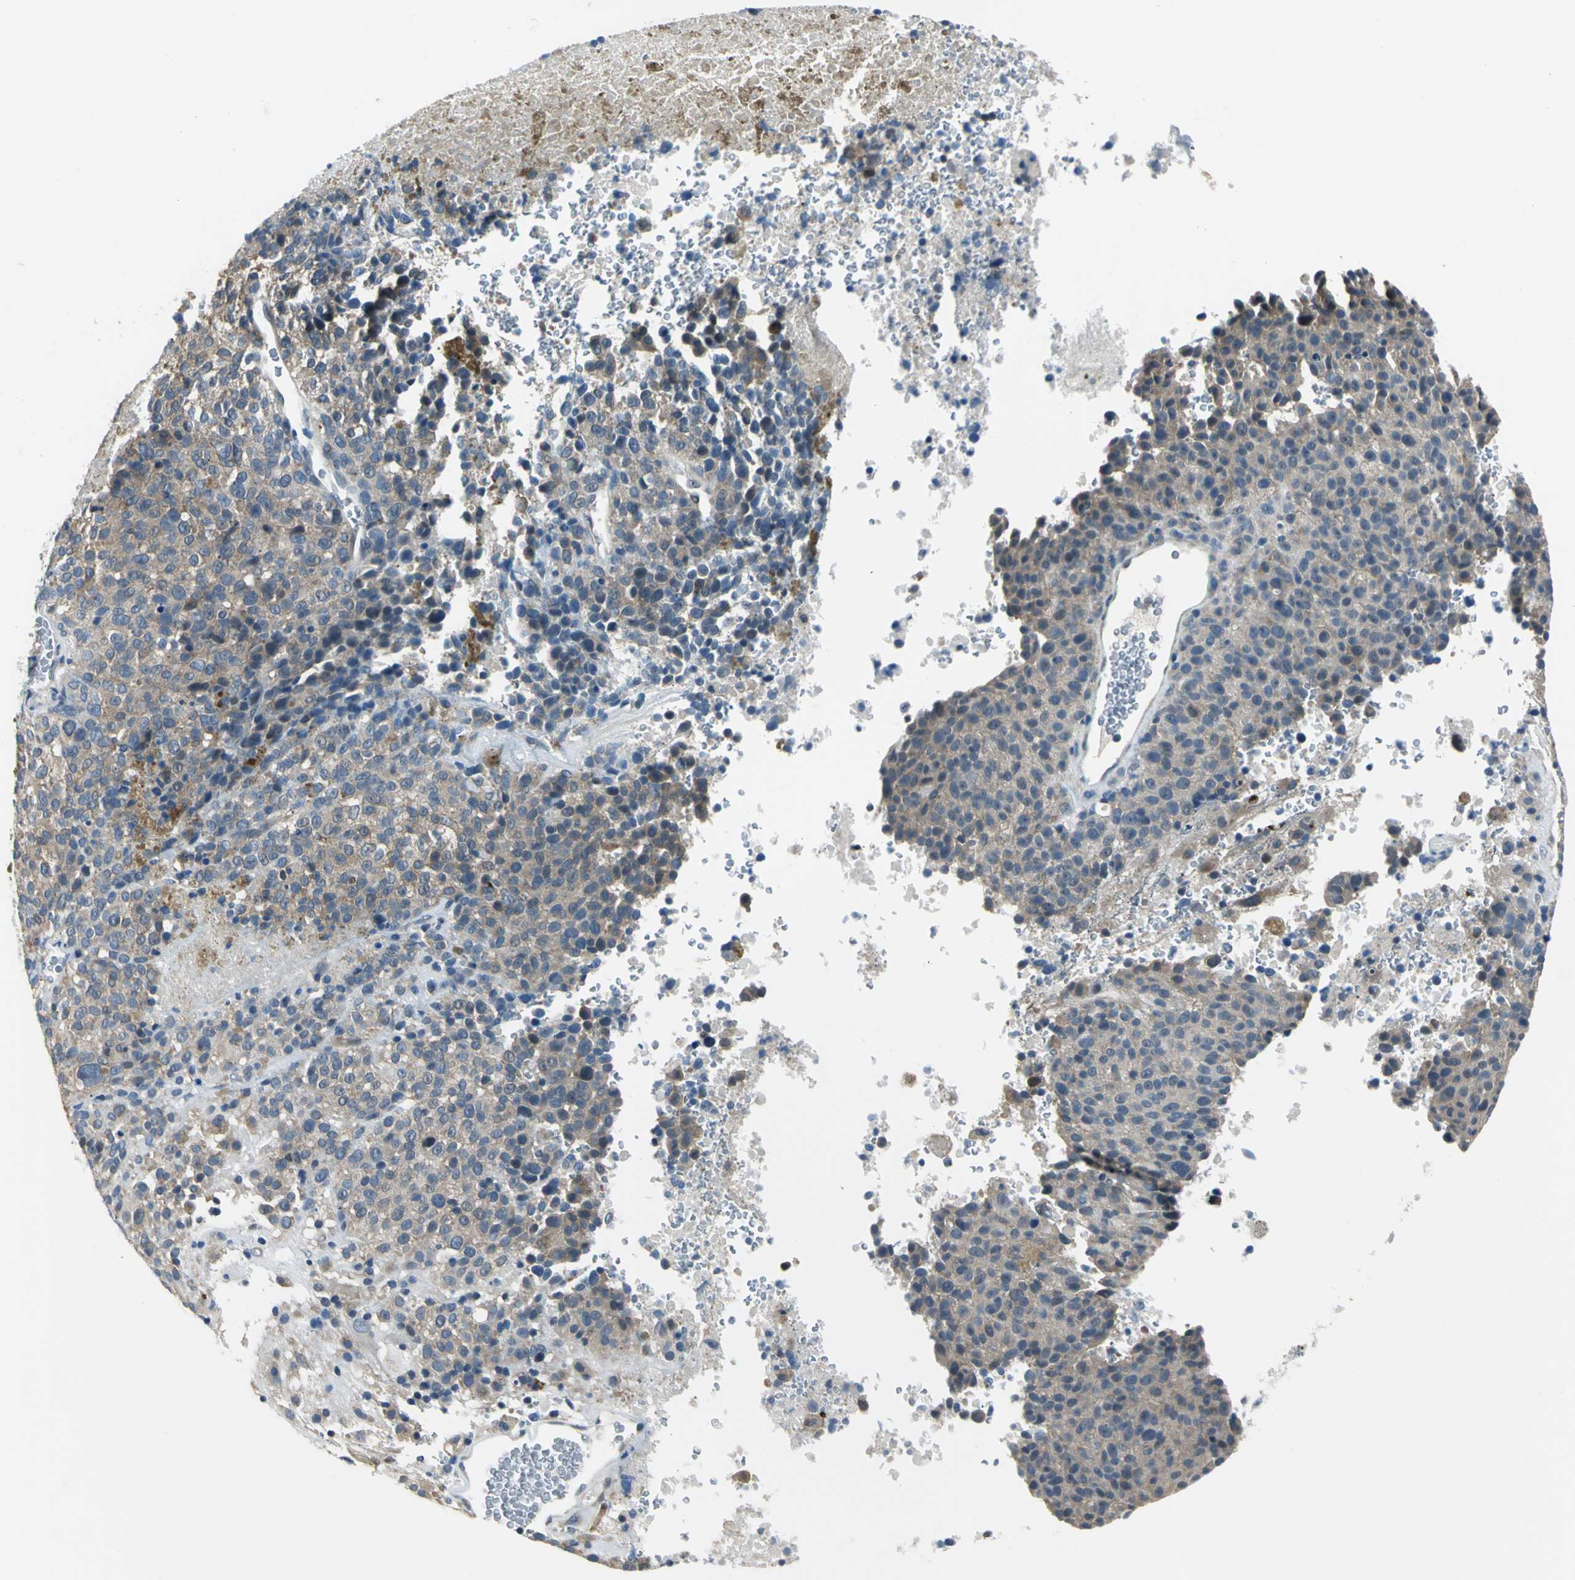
{"staining": {"intensity": "moderate", "quantity": ">75%", "location": "cytoplasmic/membranous"}, "tissue": "melanoma", "cell_type": "Tumor cells", "image_type": "cancer", "snomed": [{"axis": "morphology", "description": "Malignant melanoma, Metastatic site"}, {"axis": "topography", "description": "Cerebral cortex"}], "caption": "Tumor cells show medium levels of moderate cytoplasmic/membranous positivity in approximately >75% of cells in human melanoma.", "gene": "ZNF415", "patient": {"sex": "female", "age": 52}}